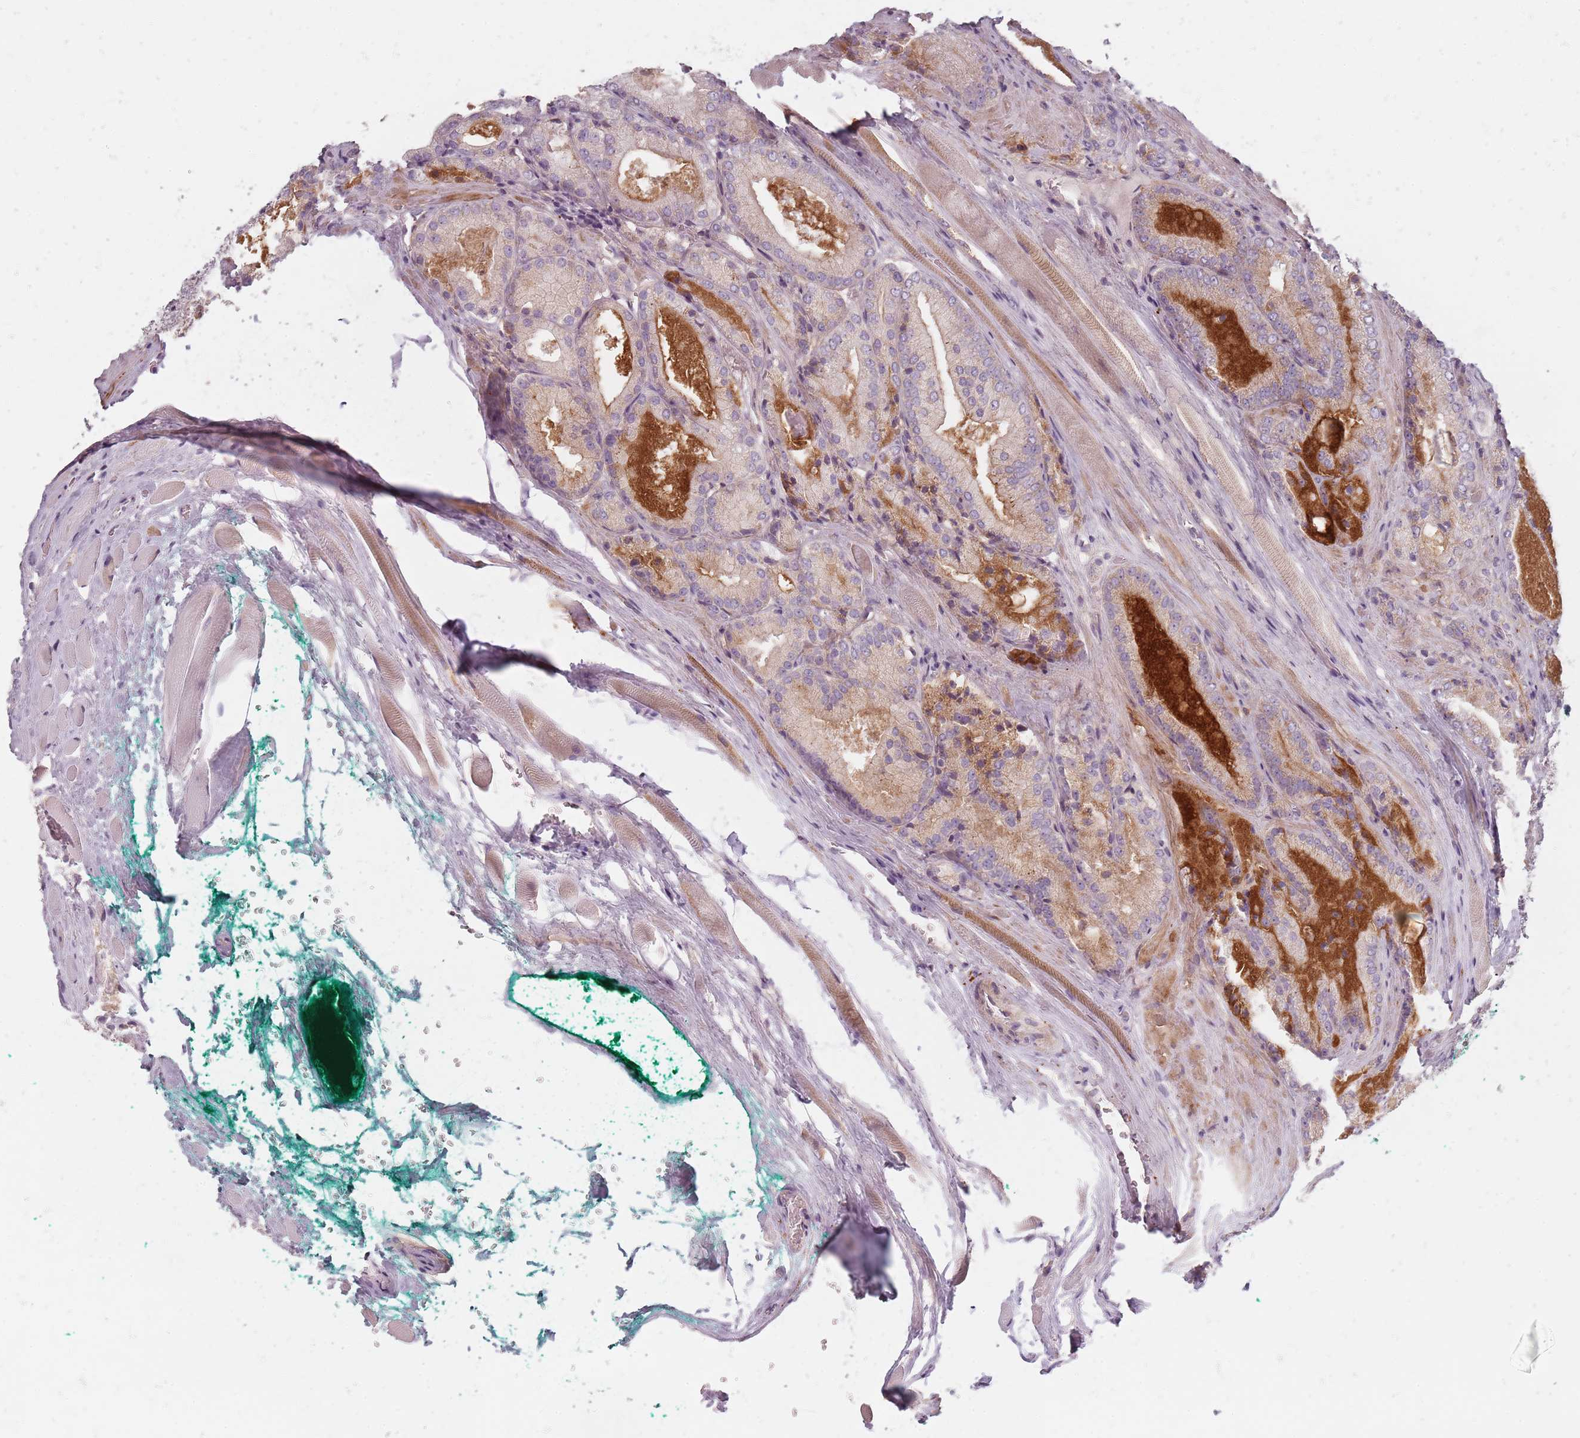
{"staining": {"intensity": "moderate", "quantity": "<25%", "location": "cytoplasmic/membranous"}, "tissue": "prostate cancer", "cell_type": "Tumor cells", "image_type": "cancer", "snomed": [{"axis": "morphology", "description": "Adenocarcinoma, Low grade"}, {"axis": "topography", "description": "Prostate"}], "caption": "Prostate cancer (adenocarcinoma (low-grade)) stained with DAB immunohistochemistry displays low levels of moderate cytoplasmic/membranous staining in about <25% of tumor cells.", "gene": "SYNGR3", "patient": {"sex": "male", "age": 74}}